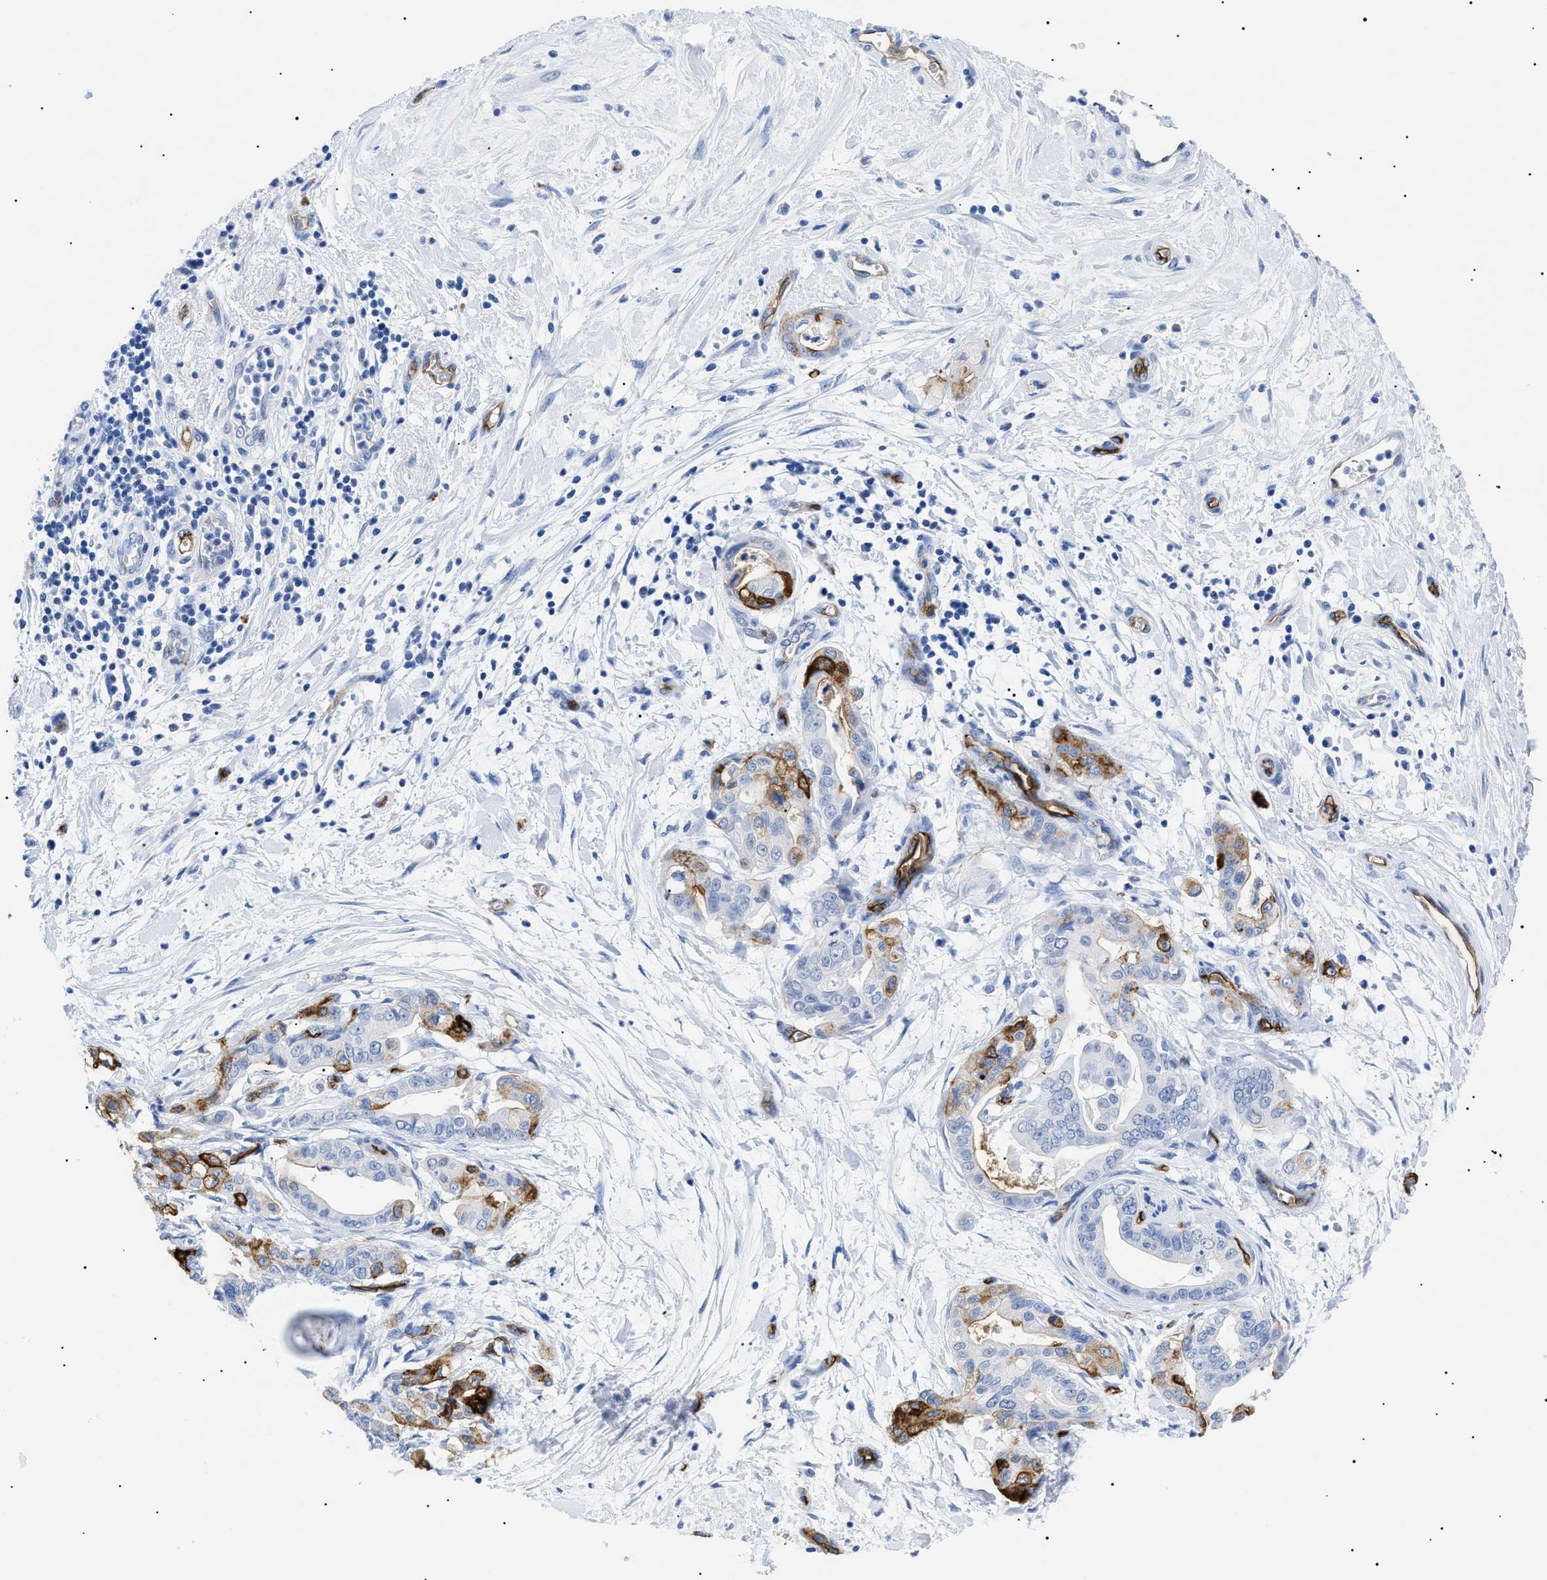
{"staining": {"intensity": "moderate", "quantity": "<25%", "location": "cytoplasmic/membranous"}, "tissue": "pancreatic cancer", "cell_type": "Tumor cells", "image_type": "cancer", "snomed": [{"axis": "morphology", "description": "Adenocarcinoma, NOS"}, {"axis": "topography", "description": "Pancreas"}], "caption": "Immunohistochemistry (IHC) photomicrograph of adenocarcinoma (pancreatic) stained for a protein (brown), which reveals low levels of moderate cytoplasmic/membranous positivity in about <25% of tumor cells.", "gene": "PODXL", "patient": {"sex": "female", "age": 75}}